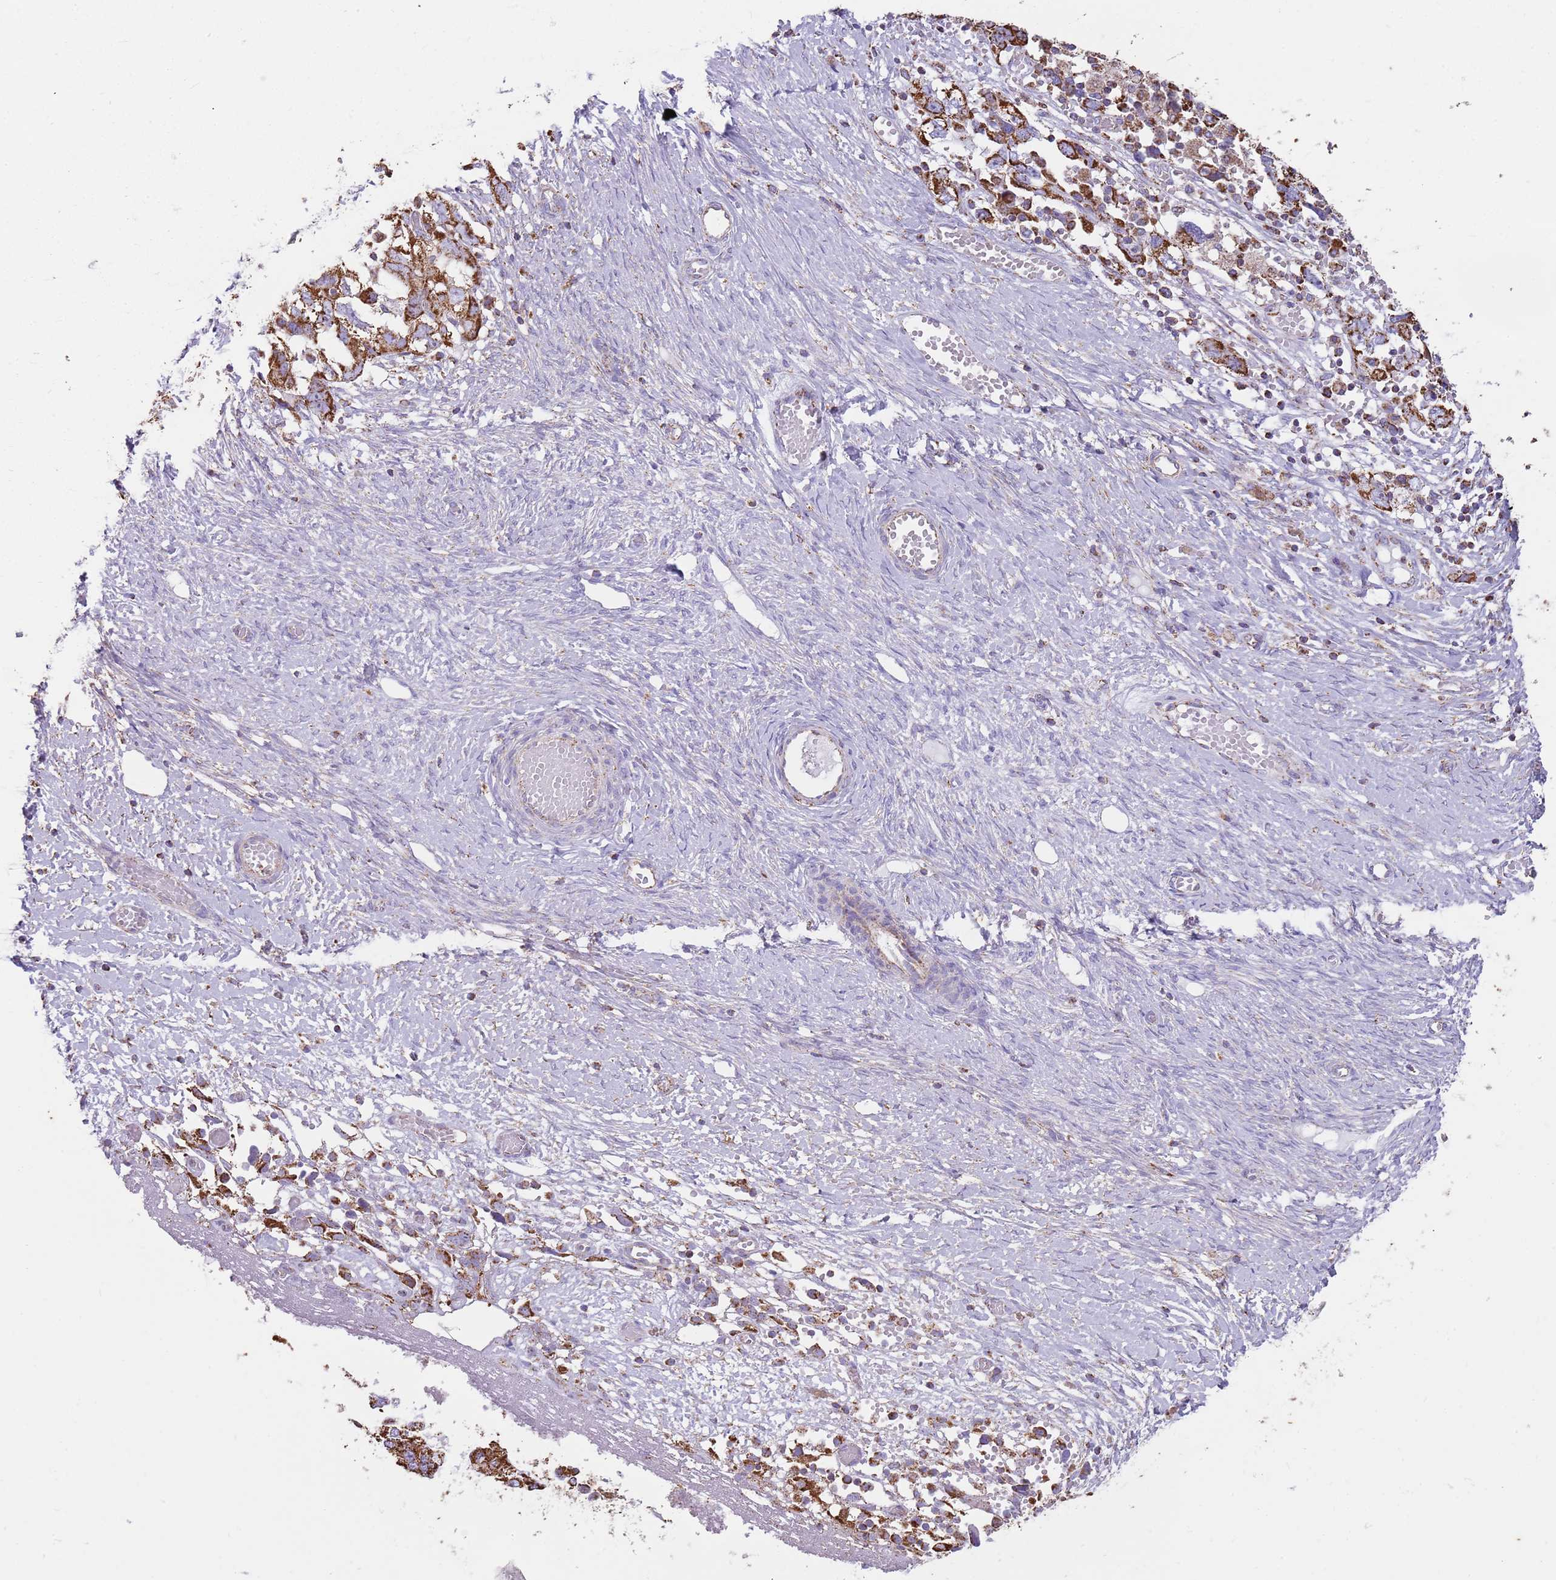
{"staining": {"intensity": "moderate", "quantity": ">75%", "location": "cytoplasmic/membranous"}, "tissue": "ovarian cancer", "cell_type": "Tumor cells", "image_type": "cancer", "snomed": [{"axis": "morphology", "description": "Carcinoma, NOS"}, {"axis": "morphology", "description": "Cystadenocarcinoma, serous, NOS"}, {"axis": "topography", "description": "Ovary"}], "caption": "Immunohistochemical staining of human ovarian cancer (serous cystadenocarcinoma) demonstrates medium levels of moderate cytoplasmic/membranous positivity in about >75% of tumor cells.", "gene": "TTLL1", "patient": {"sex": "female", "age": 69}}